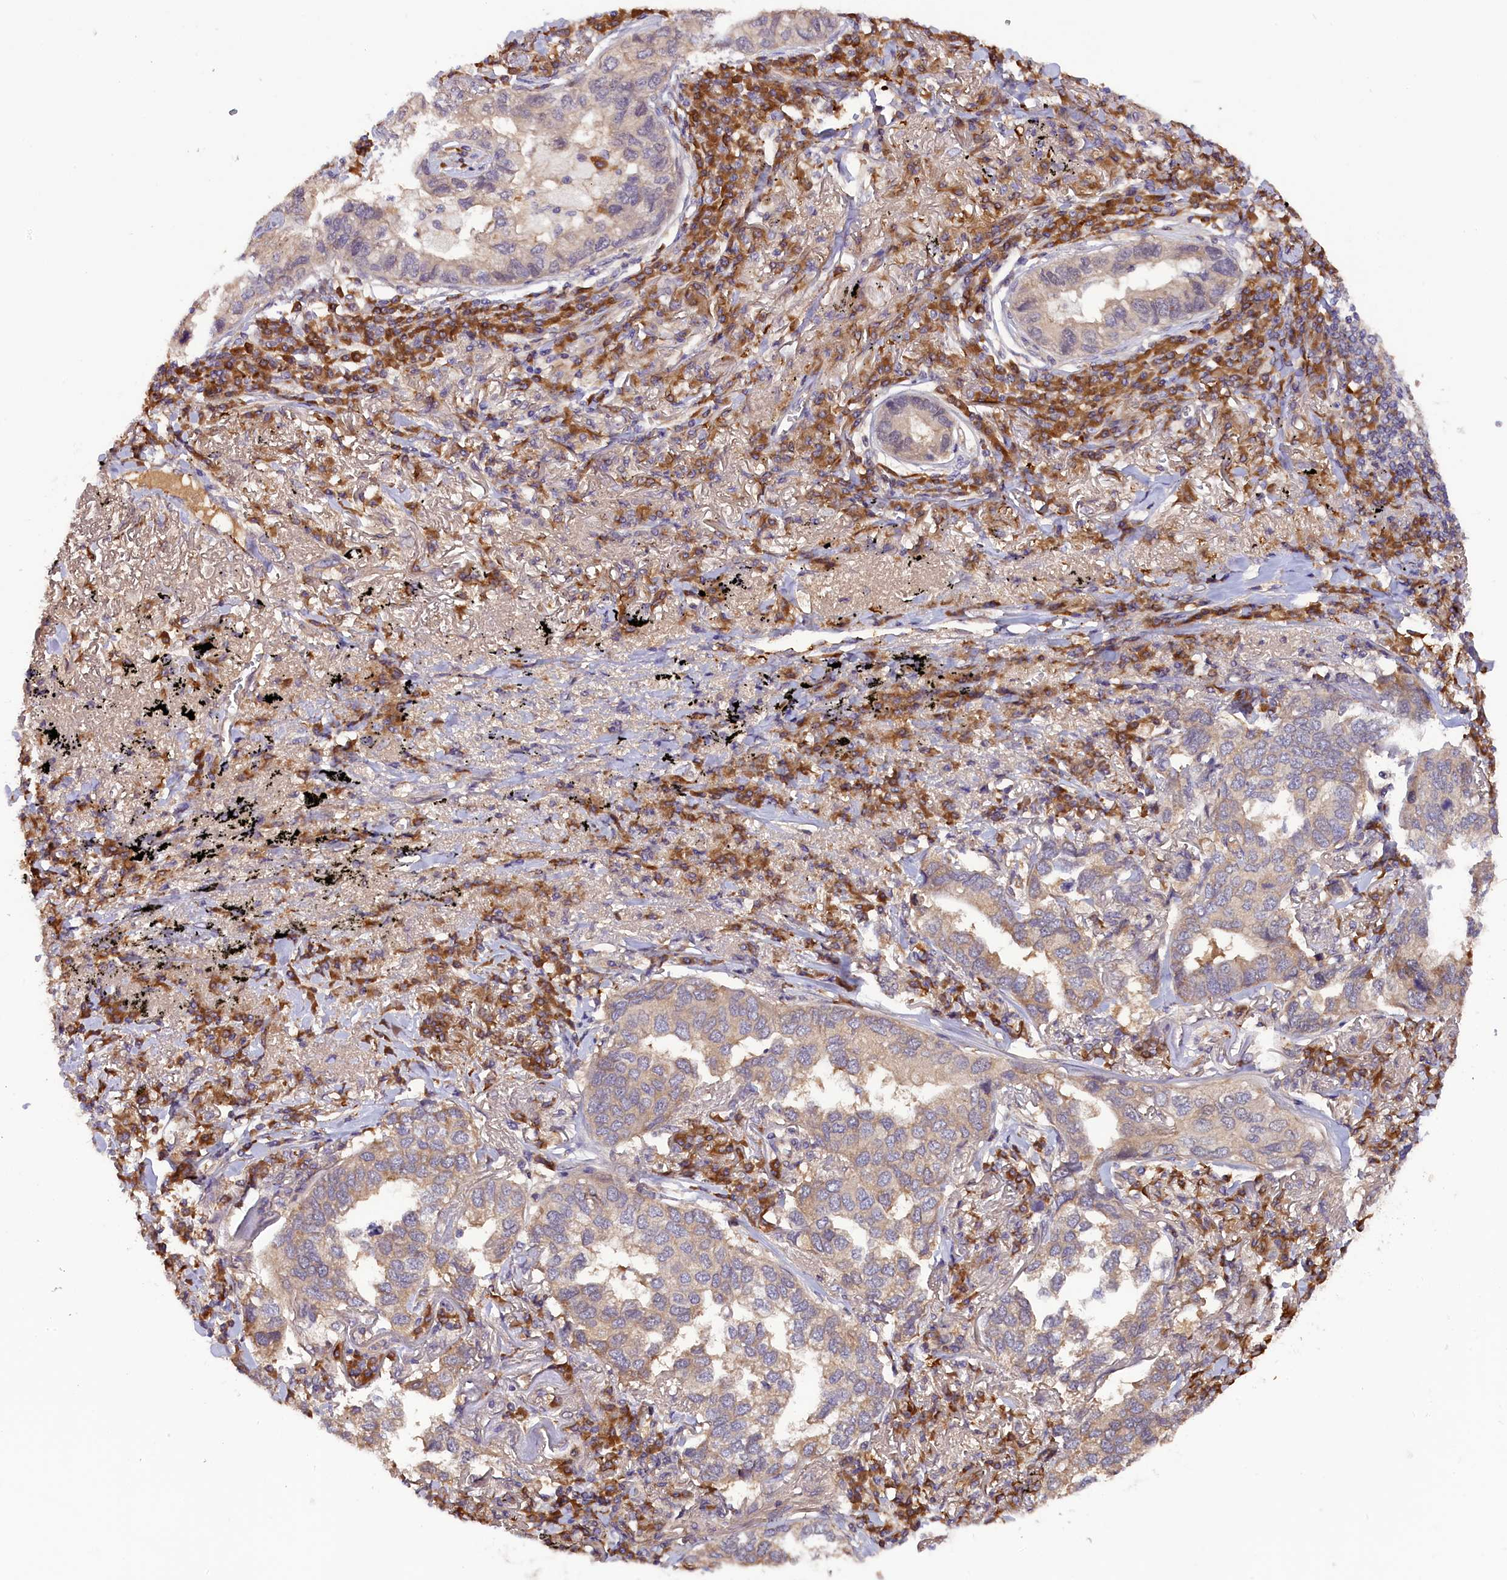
{"staining": {"intensity": "weak", "quantity": "25%-75%", "location": "cytoplasmic/membranous"}, "tissue": "lung cancer", "cell_type": "Tumor cells", "image_type": "cancer", "snomed": [{"axis": "morphology", "description": "Adenocarcinoma, NOS"}, {"axis": "topography", "description": "Lung"}], "caption": "Approximately 25%-75% of tumor cells in lung cancer (adenocarcinoma) exhibit weak cytoplasmic/membranous protein staining as visualized by brown immunohistochemical staining.", "gene": "SETD6", "patient": {"sex": "male", "age": 65}}